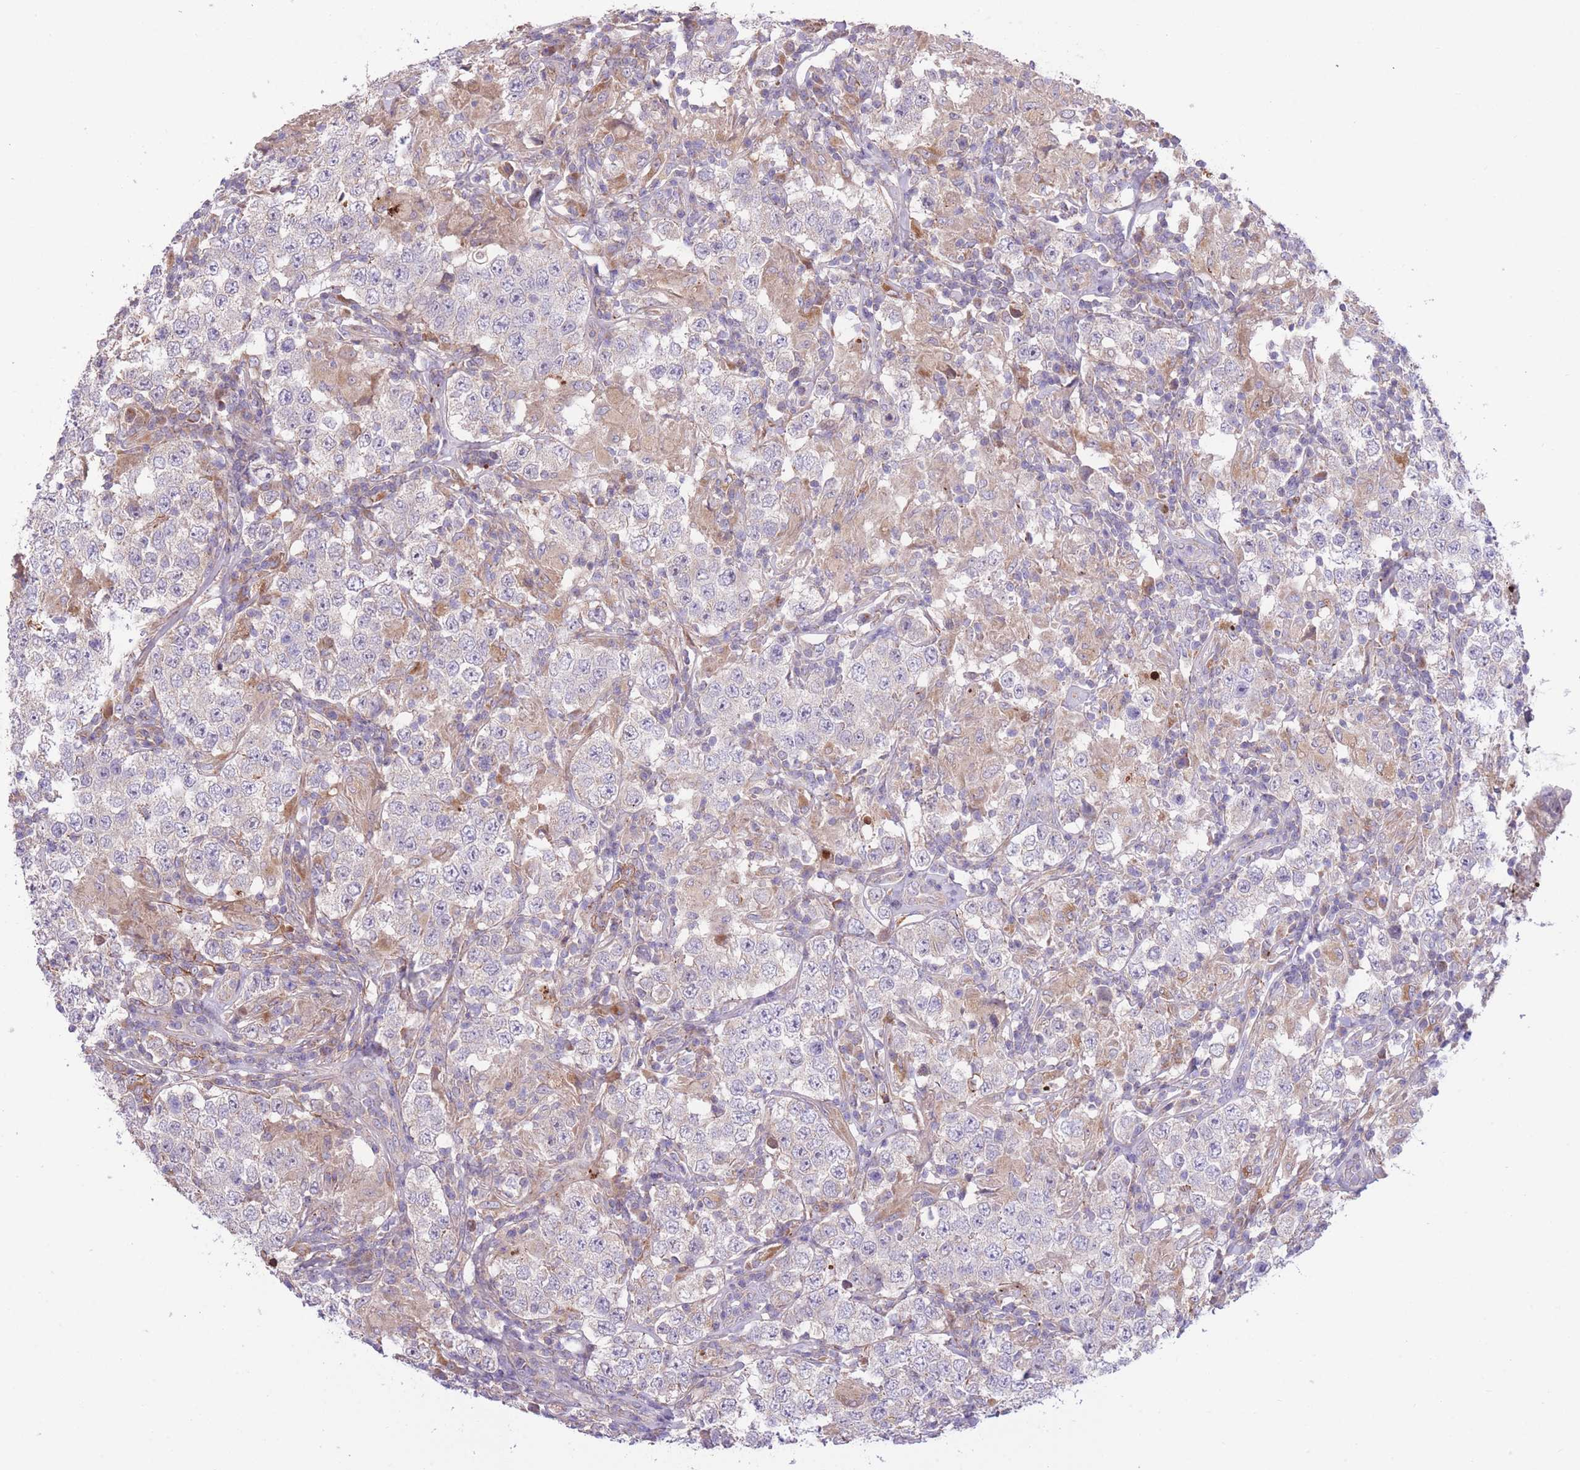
{"staining": {"intensity": "weak", "quantity": "<25%", "location": "cytoplasmic/membranous"}, "tissue": "testis cancer", "cell_type": "Tumor cells", "image_type": "cancer", "snomed": [{"axis": "morphology", "description": "Seminoma, NOS"}, {"axis": "morphology", "description": "Carcinoma, Embryonal, NOS"}, {"axis": "topography", "description": "Testis"}], "caption": "DAB (3,3'-diaminobenzidine) immunohistochemical staining of human testis cancer (embryonal carcinoma) shows no significant positivity in tumor cells. (DAB (3,3'-diaminobenzidine) IHC, high magnification).", "gene": "ATP13A2", "patient": {"sex": "male", "age": 41}}